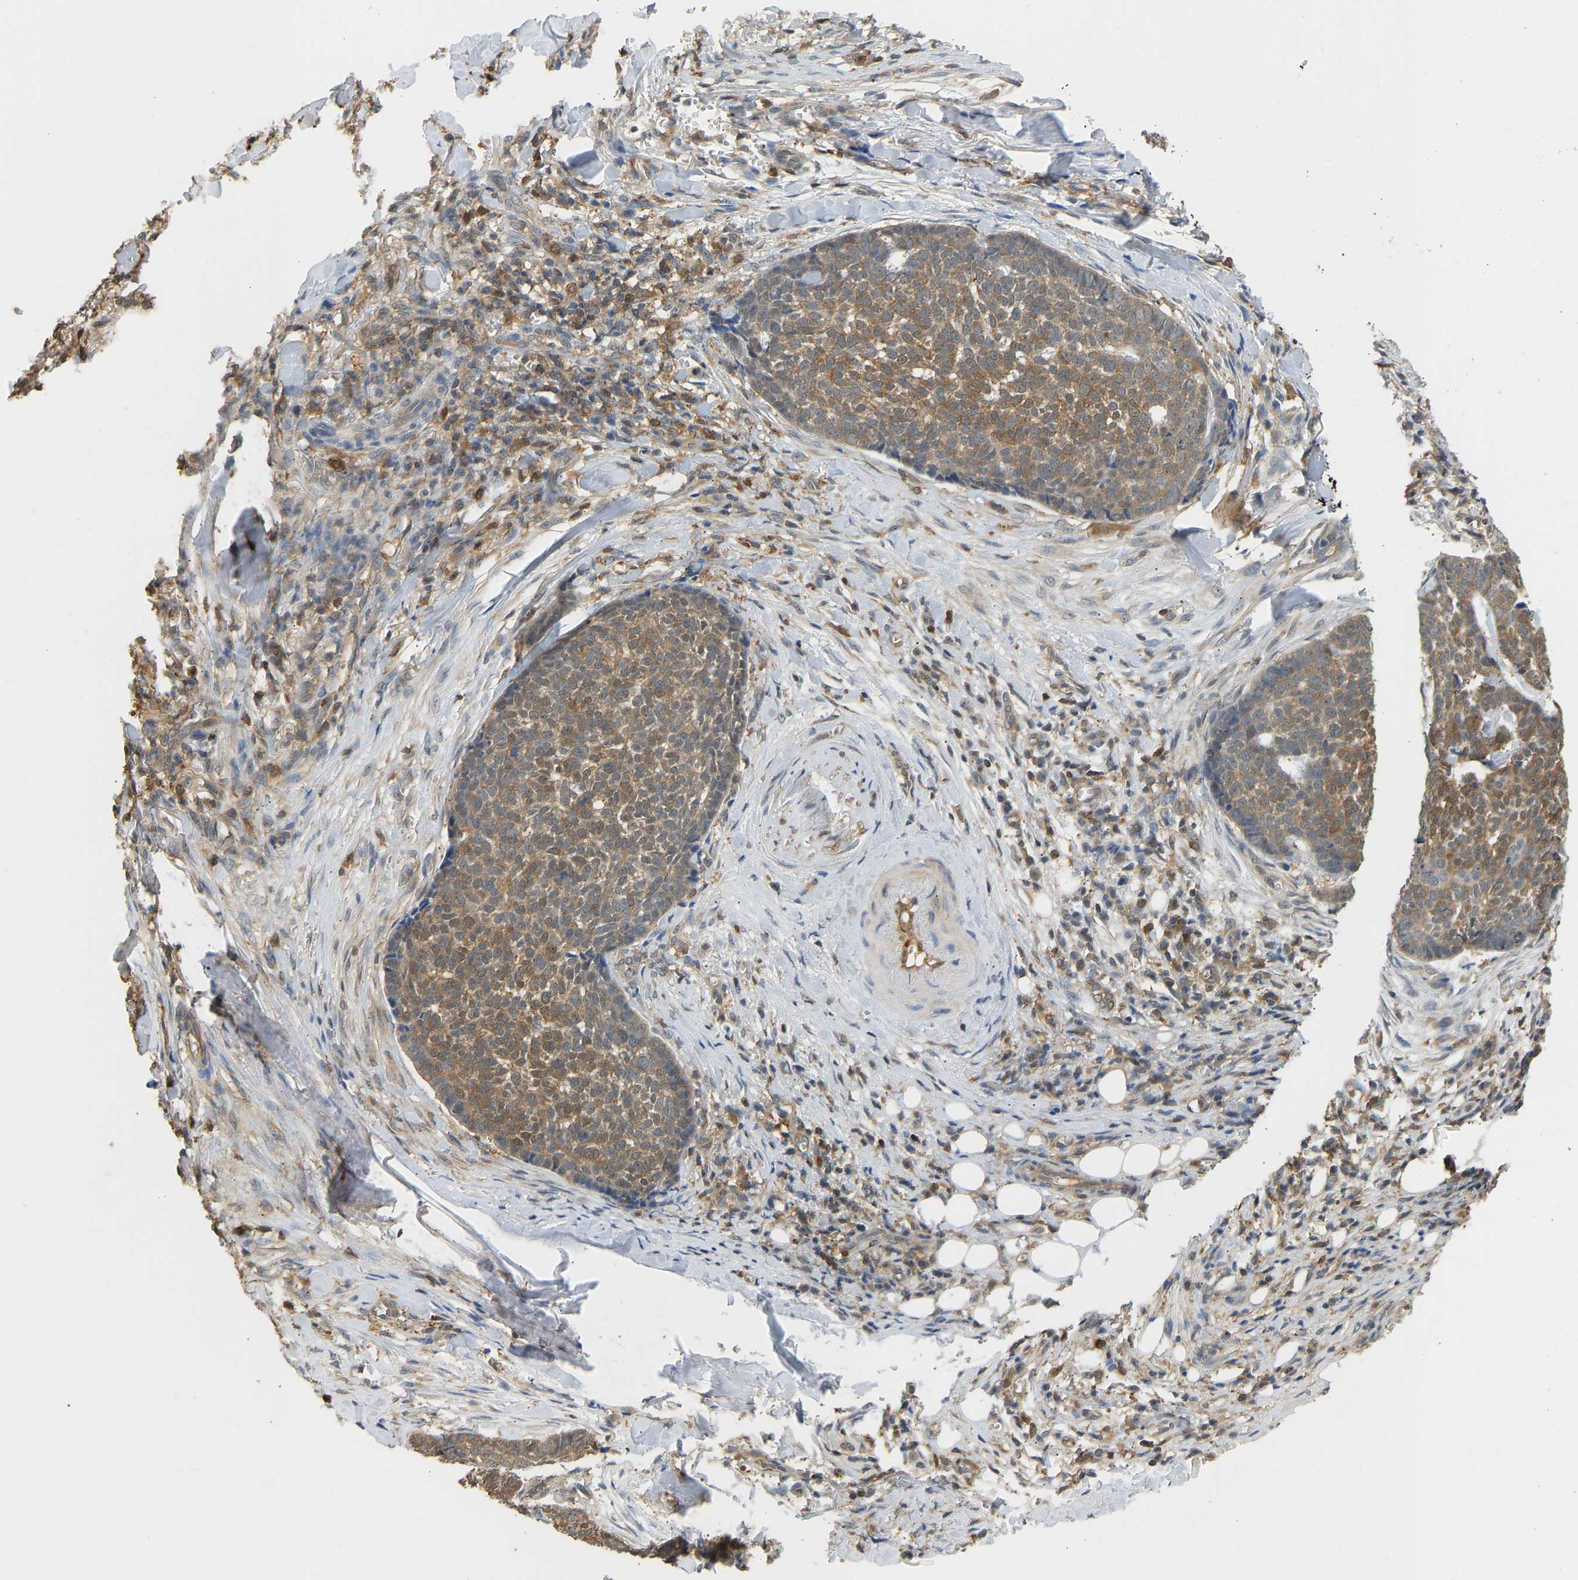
{"staining": {"intensity": "moderate", "quantity": ">75%", "location": "cytoplasmic/membranous"}, "tissue": "skin cancer", "cell_type": "Tumor cells", "image_type": "cancer", "snomed": [{"axis": "morphology", "description": "Basal cell carcinoma"}, {"axis": "topography", "description": "Skin"}], "caption": "This micrograph demonstrates IHC staining of basal cell carcinoma (skin), with medium moderate cytoplasmic/membranous expression in approximately >75% of tumor cells.", "gene": "ENO1", "patient": {"sex": "male", "age": 84}}